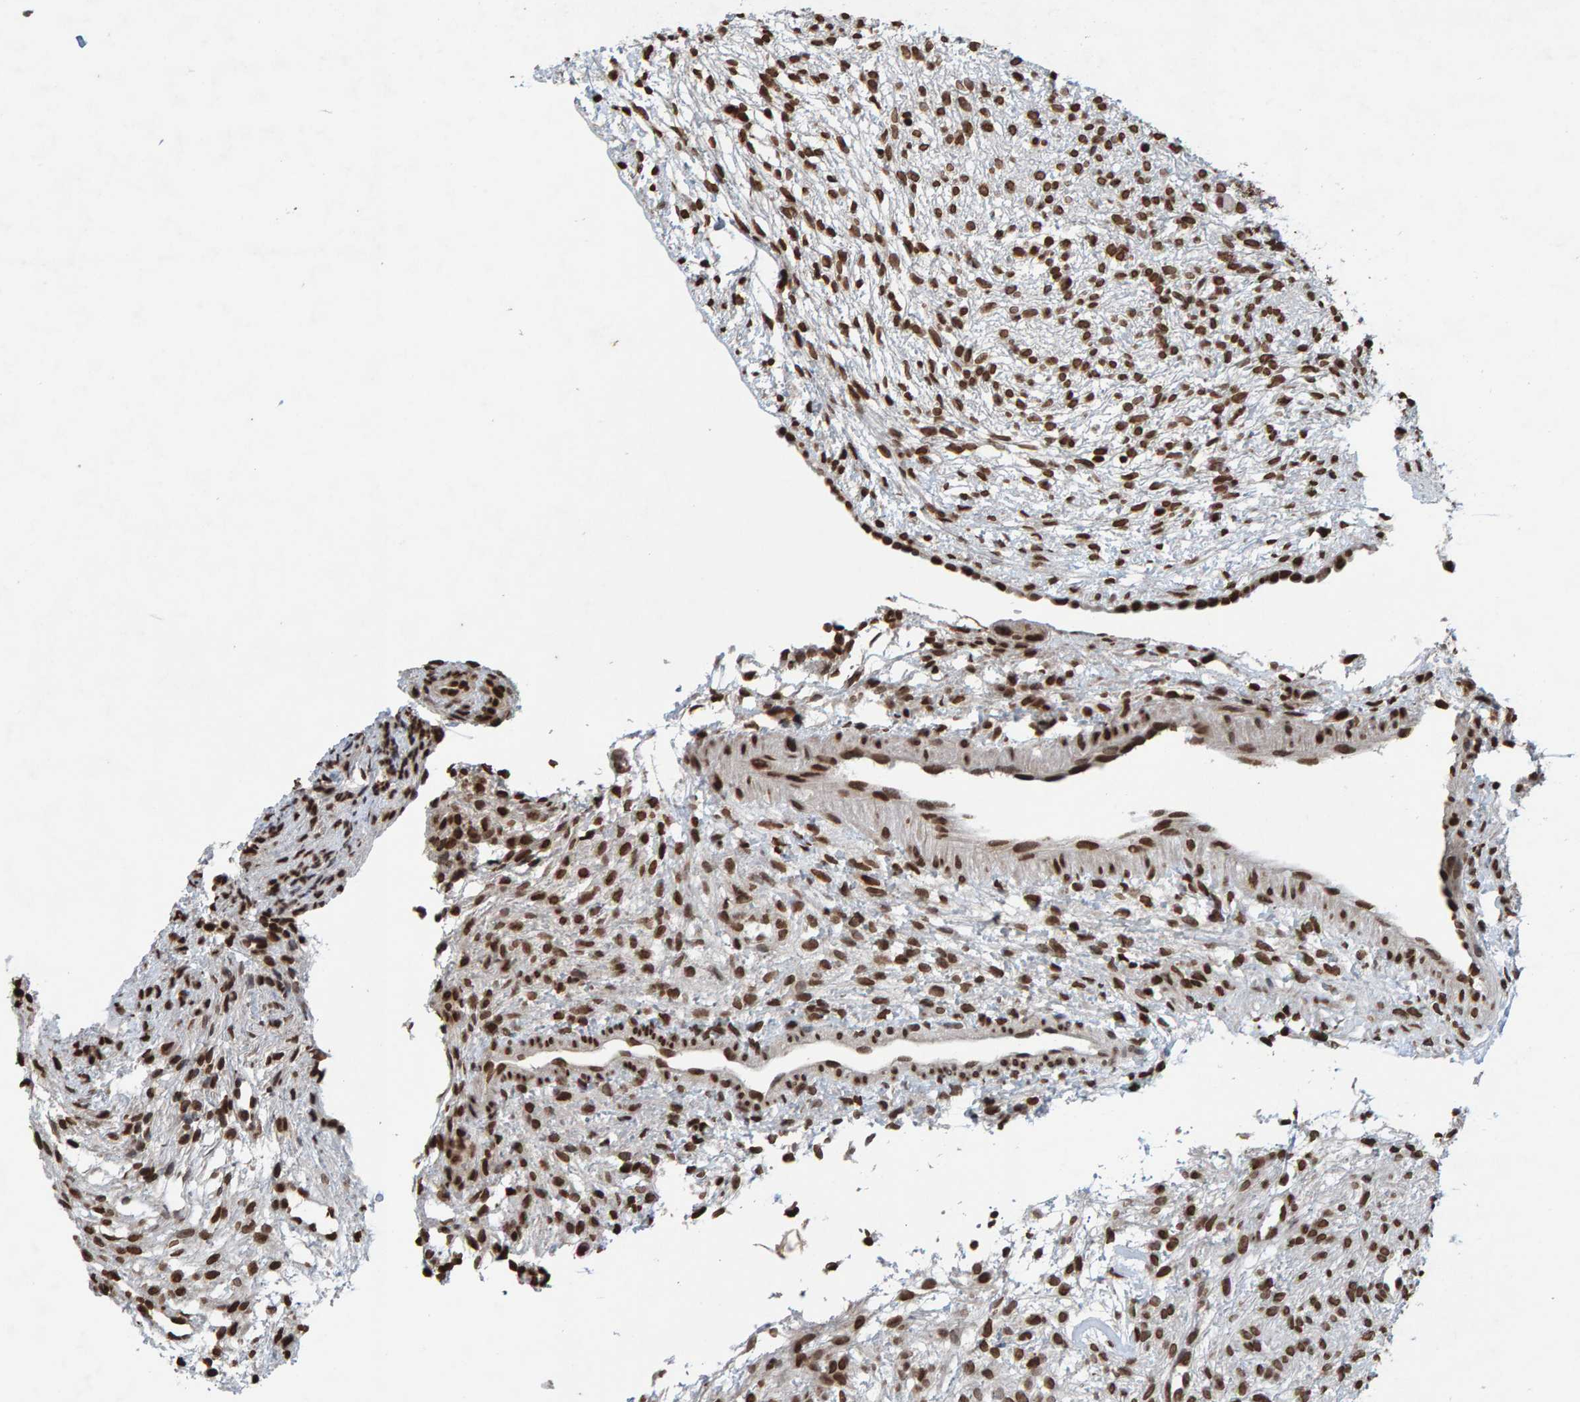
{"staining": {"intensity": "moderate", "quantity": ">75%", "location": "nuclear"}, "tissue": "ovary", "cell_type": "Follicle cells", "image_type": "normal", "snomed": [{"axis": "morphology", "description": "Normal tissue, NOS"}, {"axis": "morphology", "description": "Cyst, NOS"}, {"axis": "topography", "description": "Ovary"}], "caption": "A medium amount of moderate nuclear expression is present in about >75% of follicle cells in benign ovary. (IHC, brightfield microscopy, high magnification).", "gene": "H2AZ1", "patient": {"sex": "female", "age": 18}}